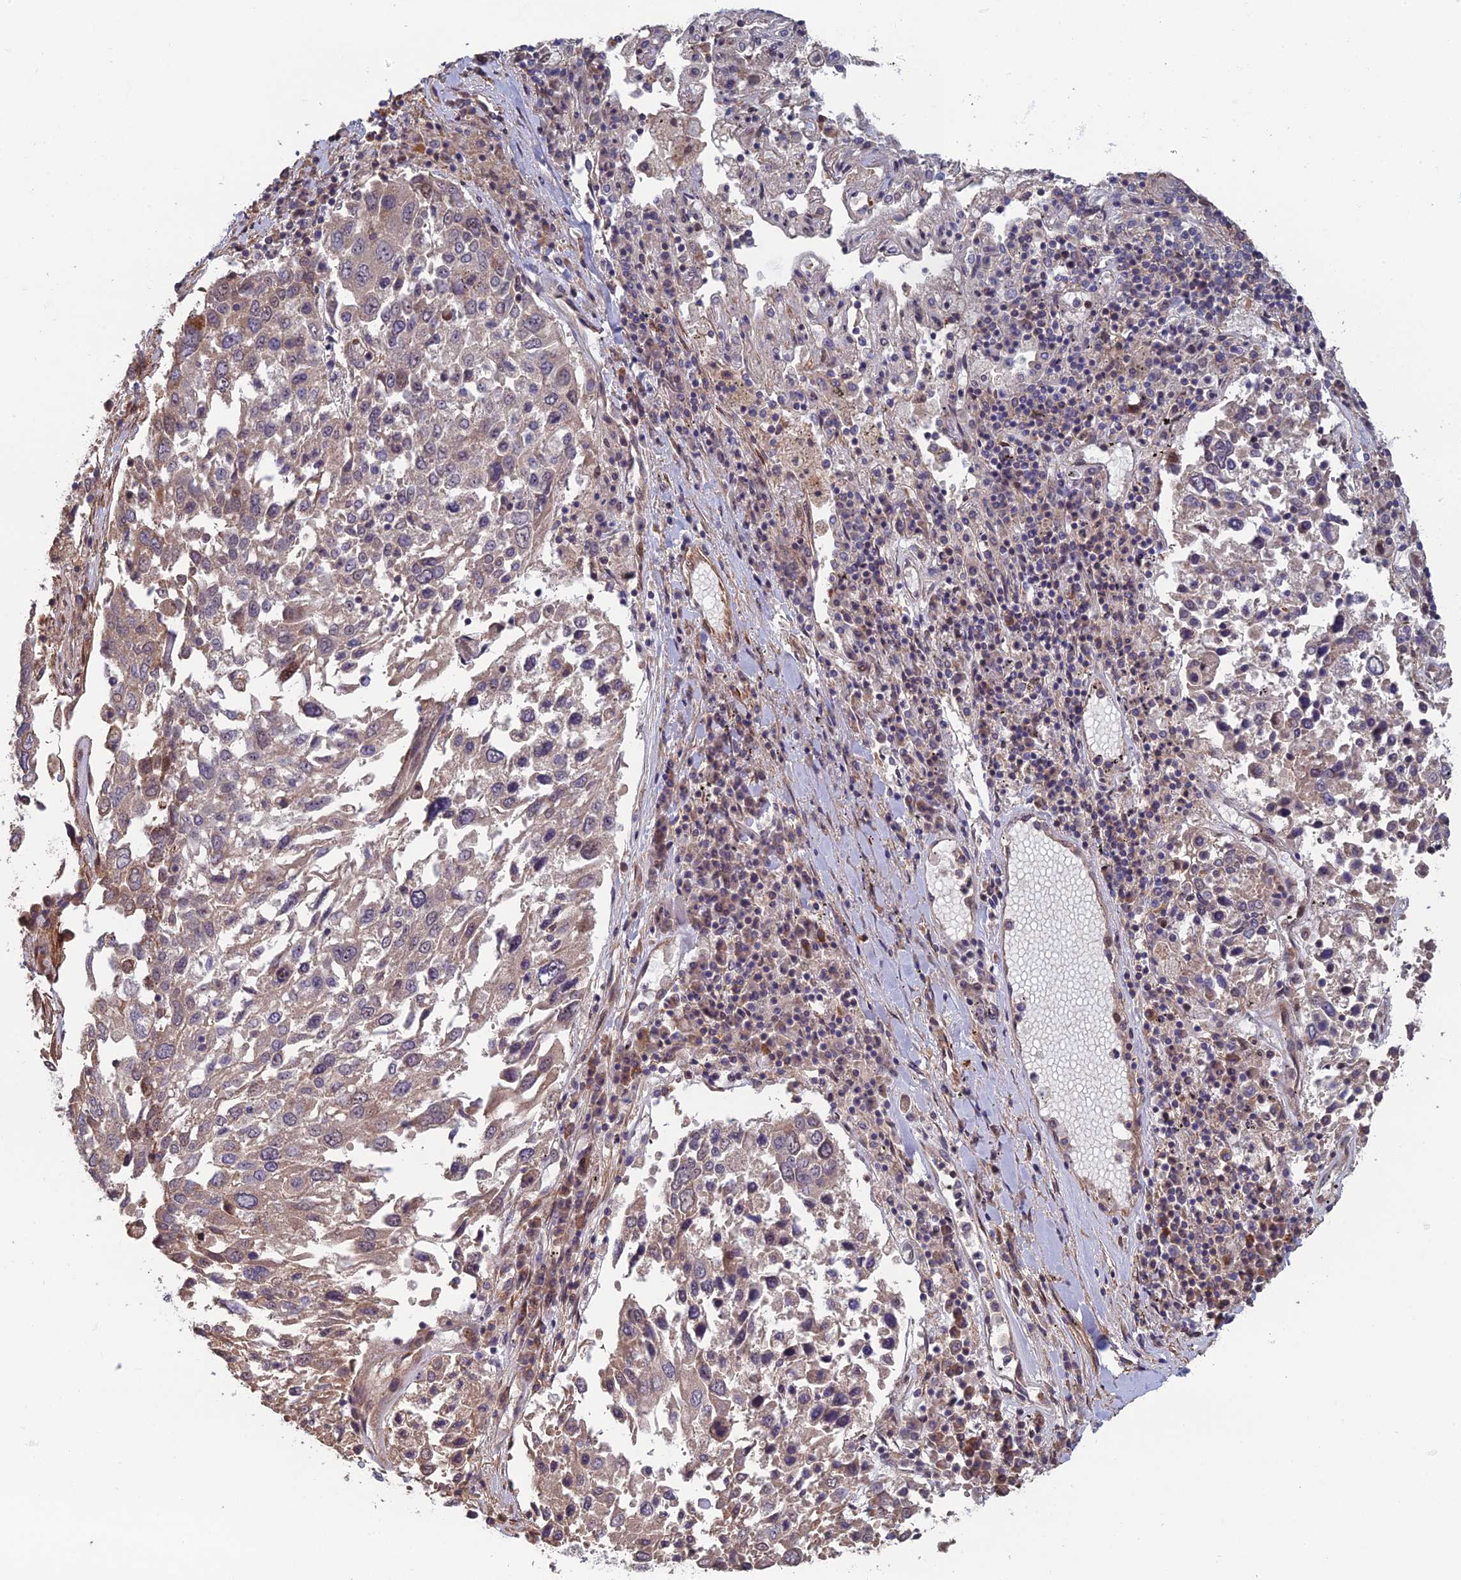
{"staining": {"intensity": "weak", "quantity": "<25%", "location": "cytoplasmic/membranous"}, "tissue": "lung cancer", "cell_type": "Tumor cells", "image_type": "cancer", "snomed": [{"axis": "morphology", "description": "Squamous cell carcinoma, NOS"}, {"axis": "topography", "description": "Lung"}], "caption": "Immunohistochemistry micrograph of human squamous cell carcinoma (lung) stained for a protein (brown), which demonstrates no positivity in tumor cells.", "gene": "CCDC183", "patient": {"sex": "male", "age": 65}}